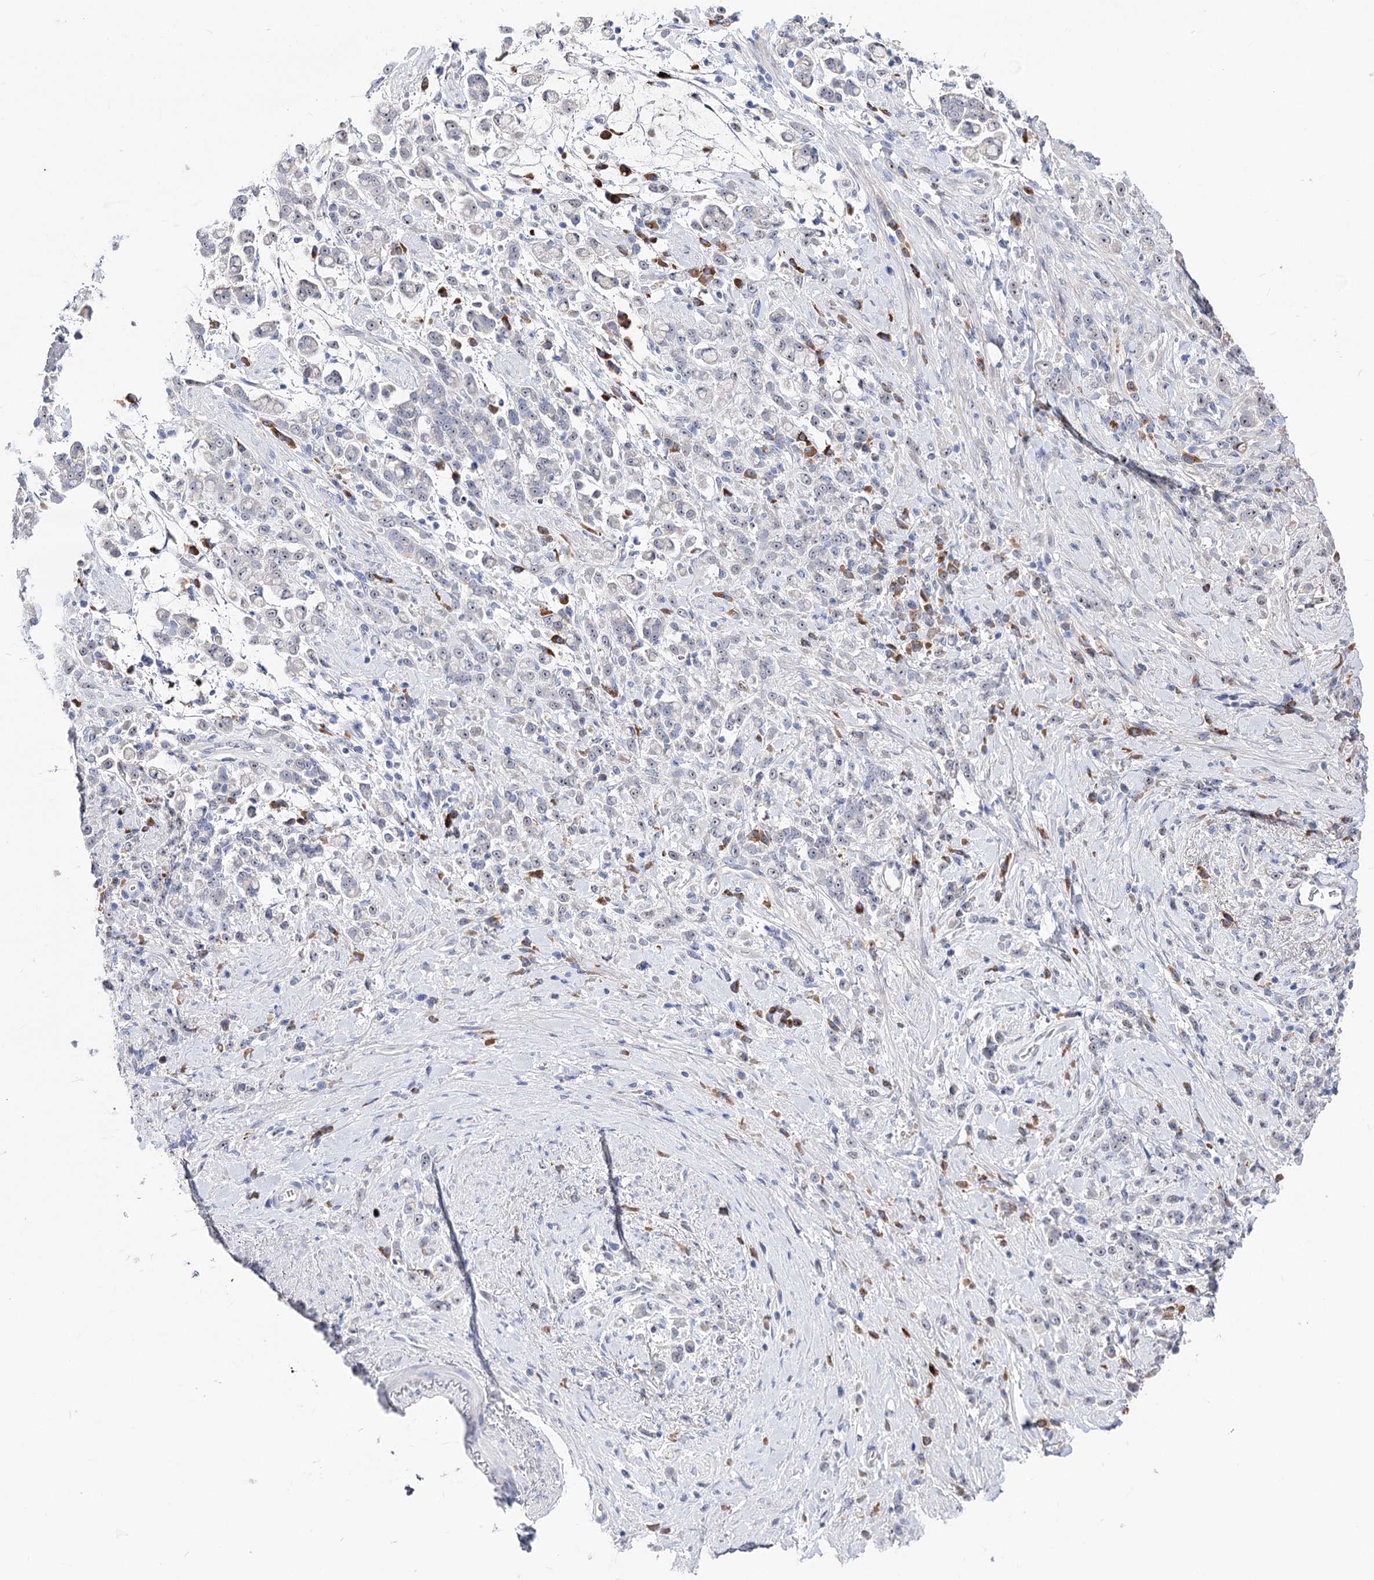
{"staining": {"intensity": "moderate", "quantity": "25%-75%", "location": "nuclear"}, "tissue": "stomach cancer", "cell_type": "Tumor cells", "image_type": "cancer", "snomed": [{"axis": "morphology", "description": "Adenocarcinoma, NOS"}, {"axis": "topography", "description": "Stomach"}], "caption": "Immunohistochemistry (IHC) image of human stomach cancer stained for a protein (brown), which shows medium levels of moderate nuclear staining in approximately 25%-75% of tumor cells.", "gene": "PCGF5", "patient": {"sex": "female", "age": 60}}